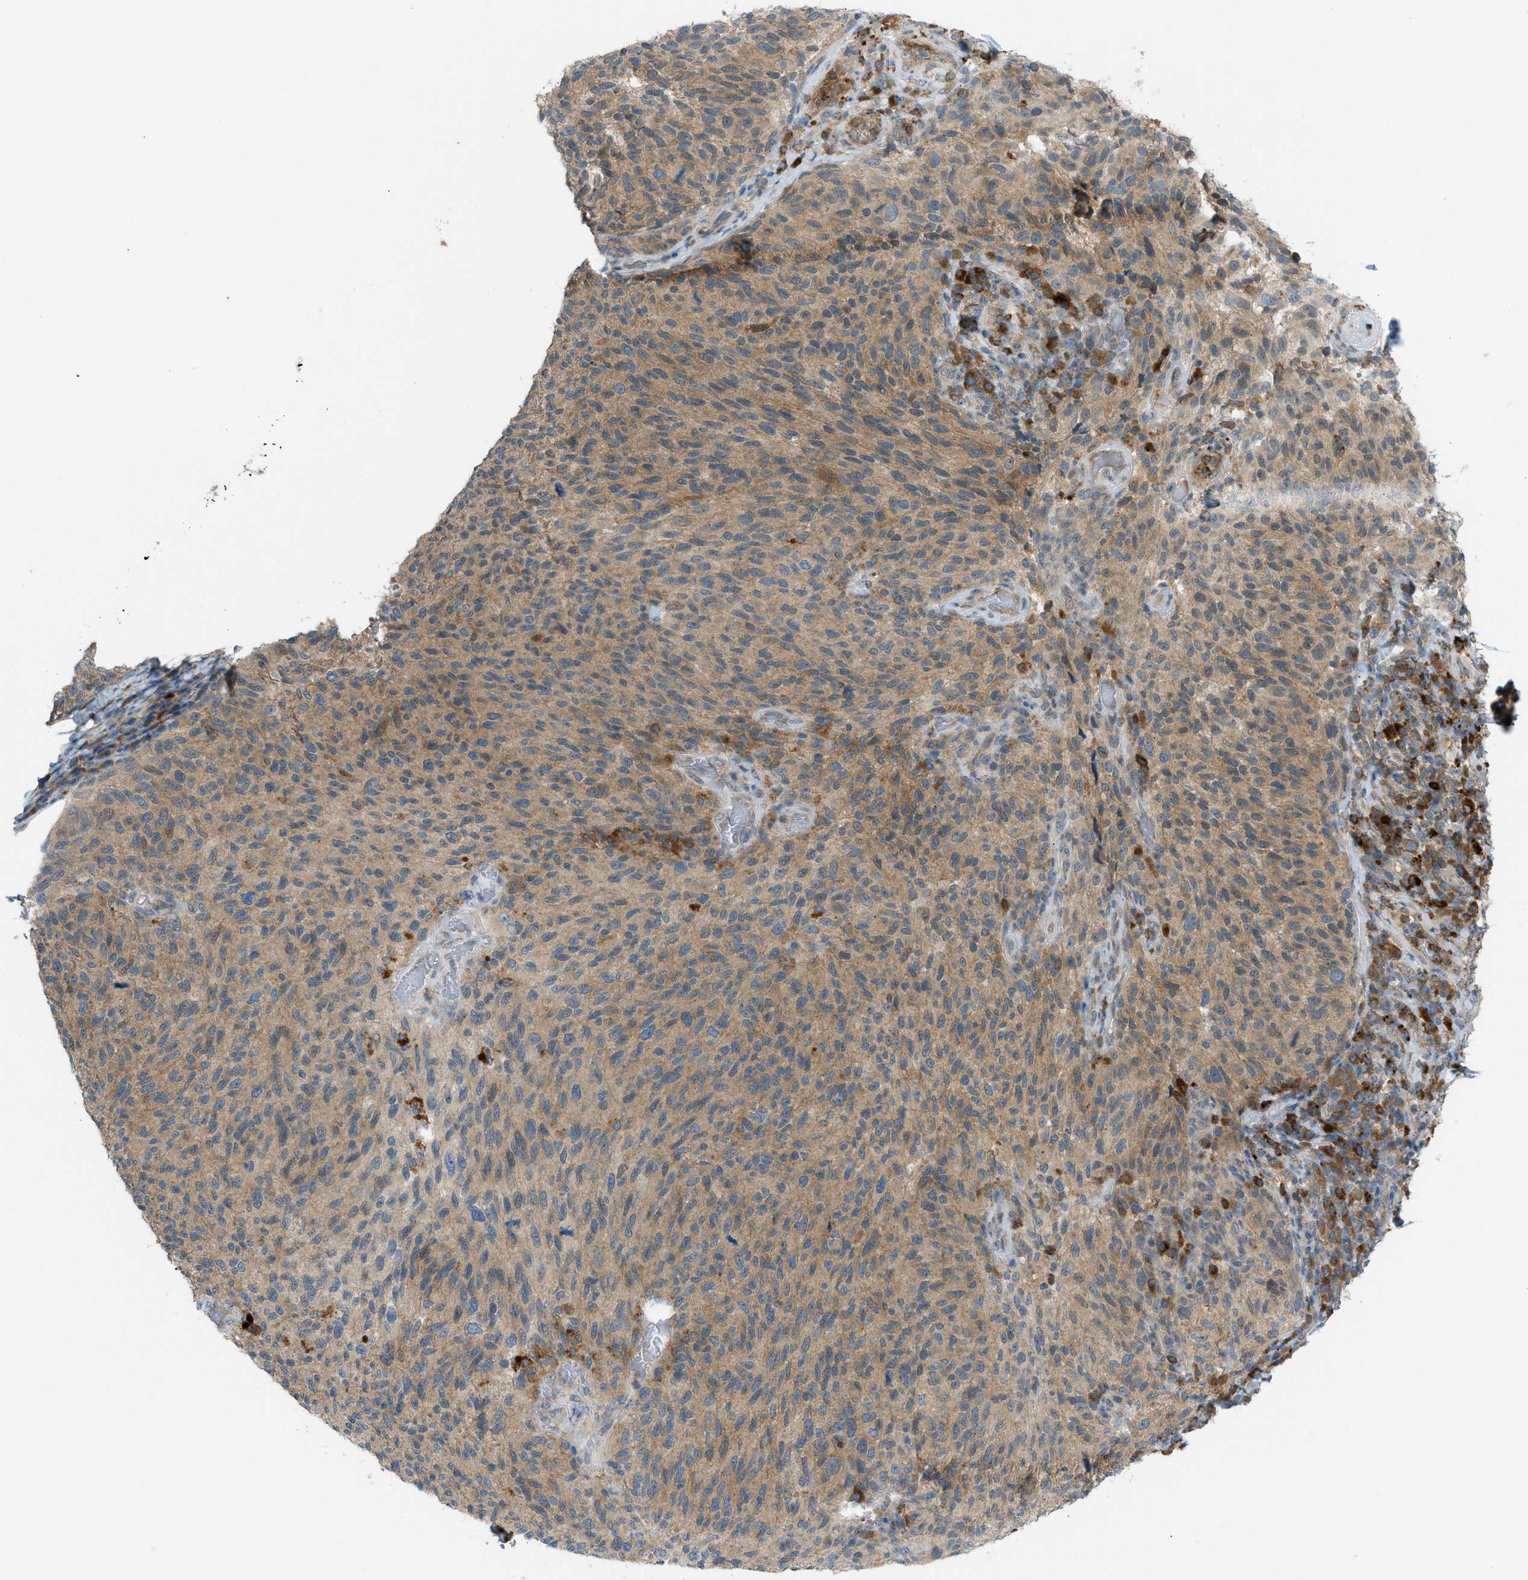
{"staining": {"intensity": "weak", "quantity": ">75%", "location": "cytoplasmic/membranous"}, "tissue": "melanoma", "cell_type": "Tumor cells", "image_type": "cancer", "snomed": [{"axis": "morphology", "description": "Malignant melanoma, NOS"}, {"axis": "topography", "description": "Skin"}], "caption": "Melanoma stained with DAB immunohistochemistry reveals low levels of weak cytoplasmic/membranous positivity in approximately >75% of tumor cells.", "gene": "DYRK1A", "patient": {"sex": "female", "age": 73}}